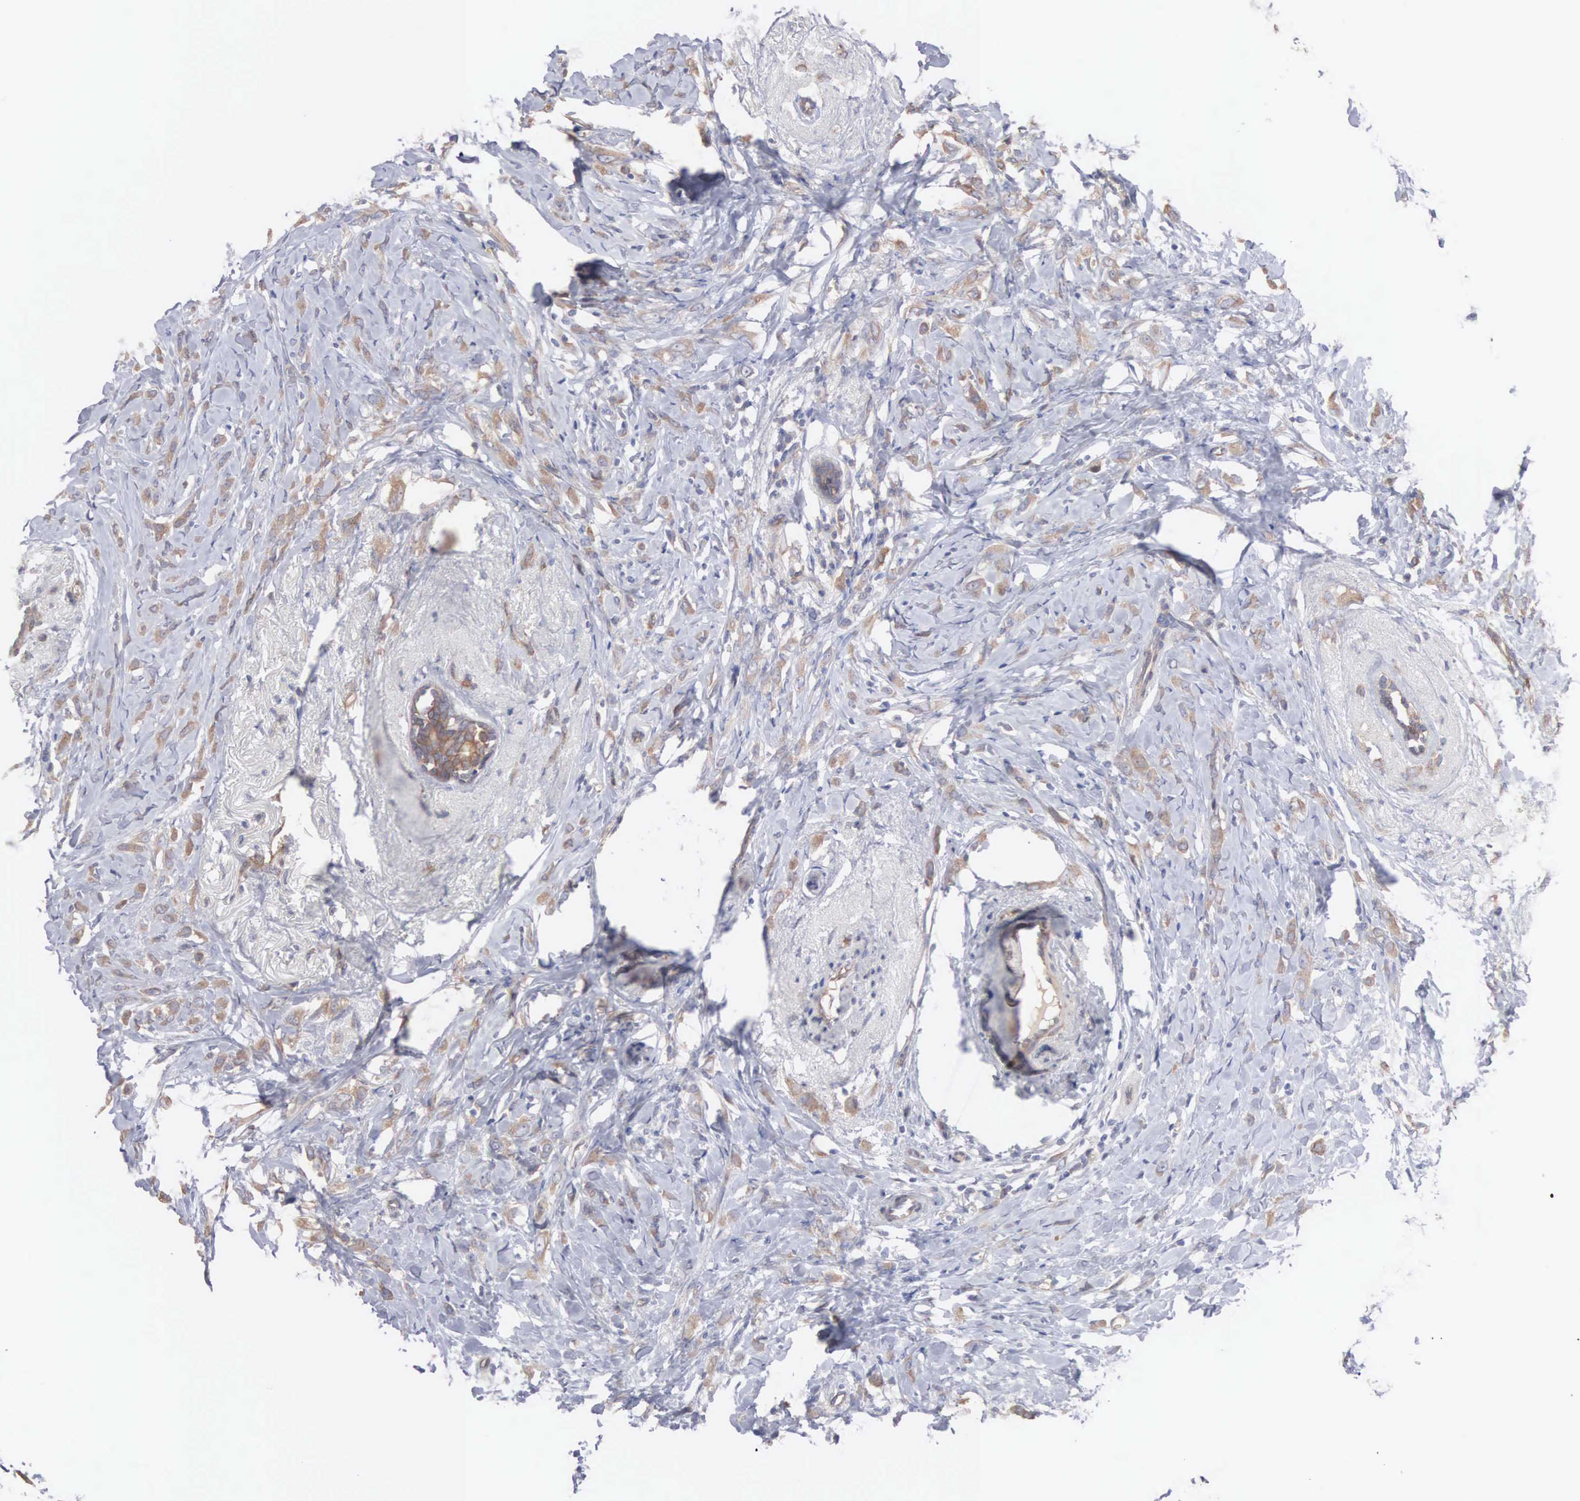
{"staining": {"intensity": "moderate", "quantity": ">75%", "location": "cytoplasmic/membranous"}, "tissue": "breast cancer", "cell_type": "Tumor cells", "image_type": "cancer", "snomed": [{"axis": "morphology", "description": "Lobular carcinoma"}, {"axis": "topography", "description": "Breast"}], "caption": "Moderate cytoplasmic/membranous positivity is seen in about >75% of tumor cells in breast cancer (lobular carcinoma).", "gene": "INF2", "patient": {"sex": "female", "age": 57}}